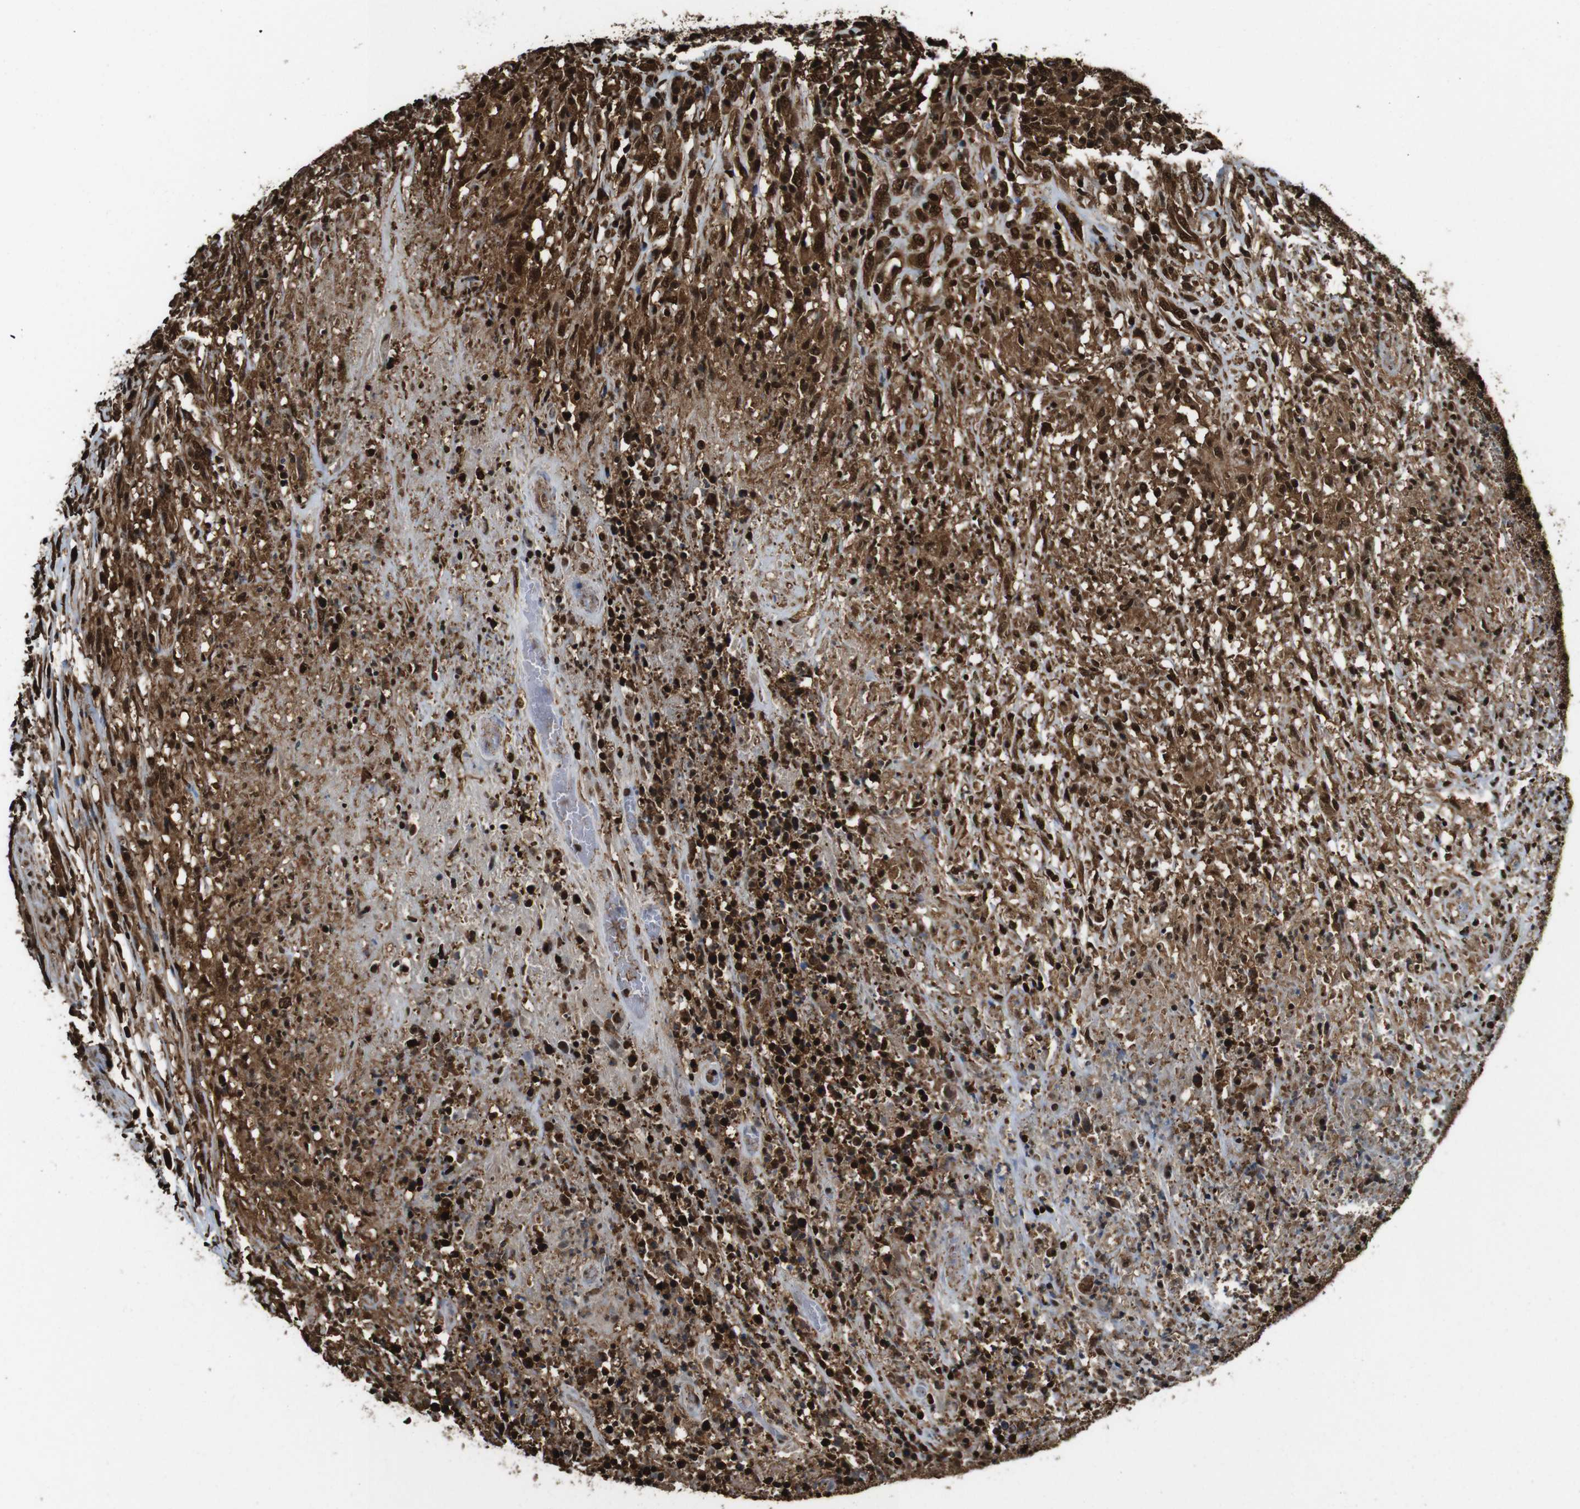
{"staining": {"intensity": "strong", "quantity": ">75%", "location": "cytoplasmic/membranous,nuclear"}, "tissue": "lymphoma", "cell_type": "Tumor cells", "image_type": "cancer", "snomed": [{"axis": "morphology", "description": "Malignant lymphoma, non-Hodgkin's type, High grade"}, {"axis": "topography", "description": "Lymph node"}], "caption": "Protein analysis of lymphoma tissue shows strong cytoplasmic/membranous and nuclear expression in about >75% of tumor cells.", "gene": "VCP", "patient": {"sex": "female", "age": 84}}